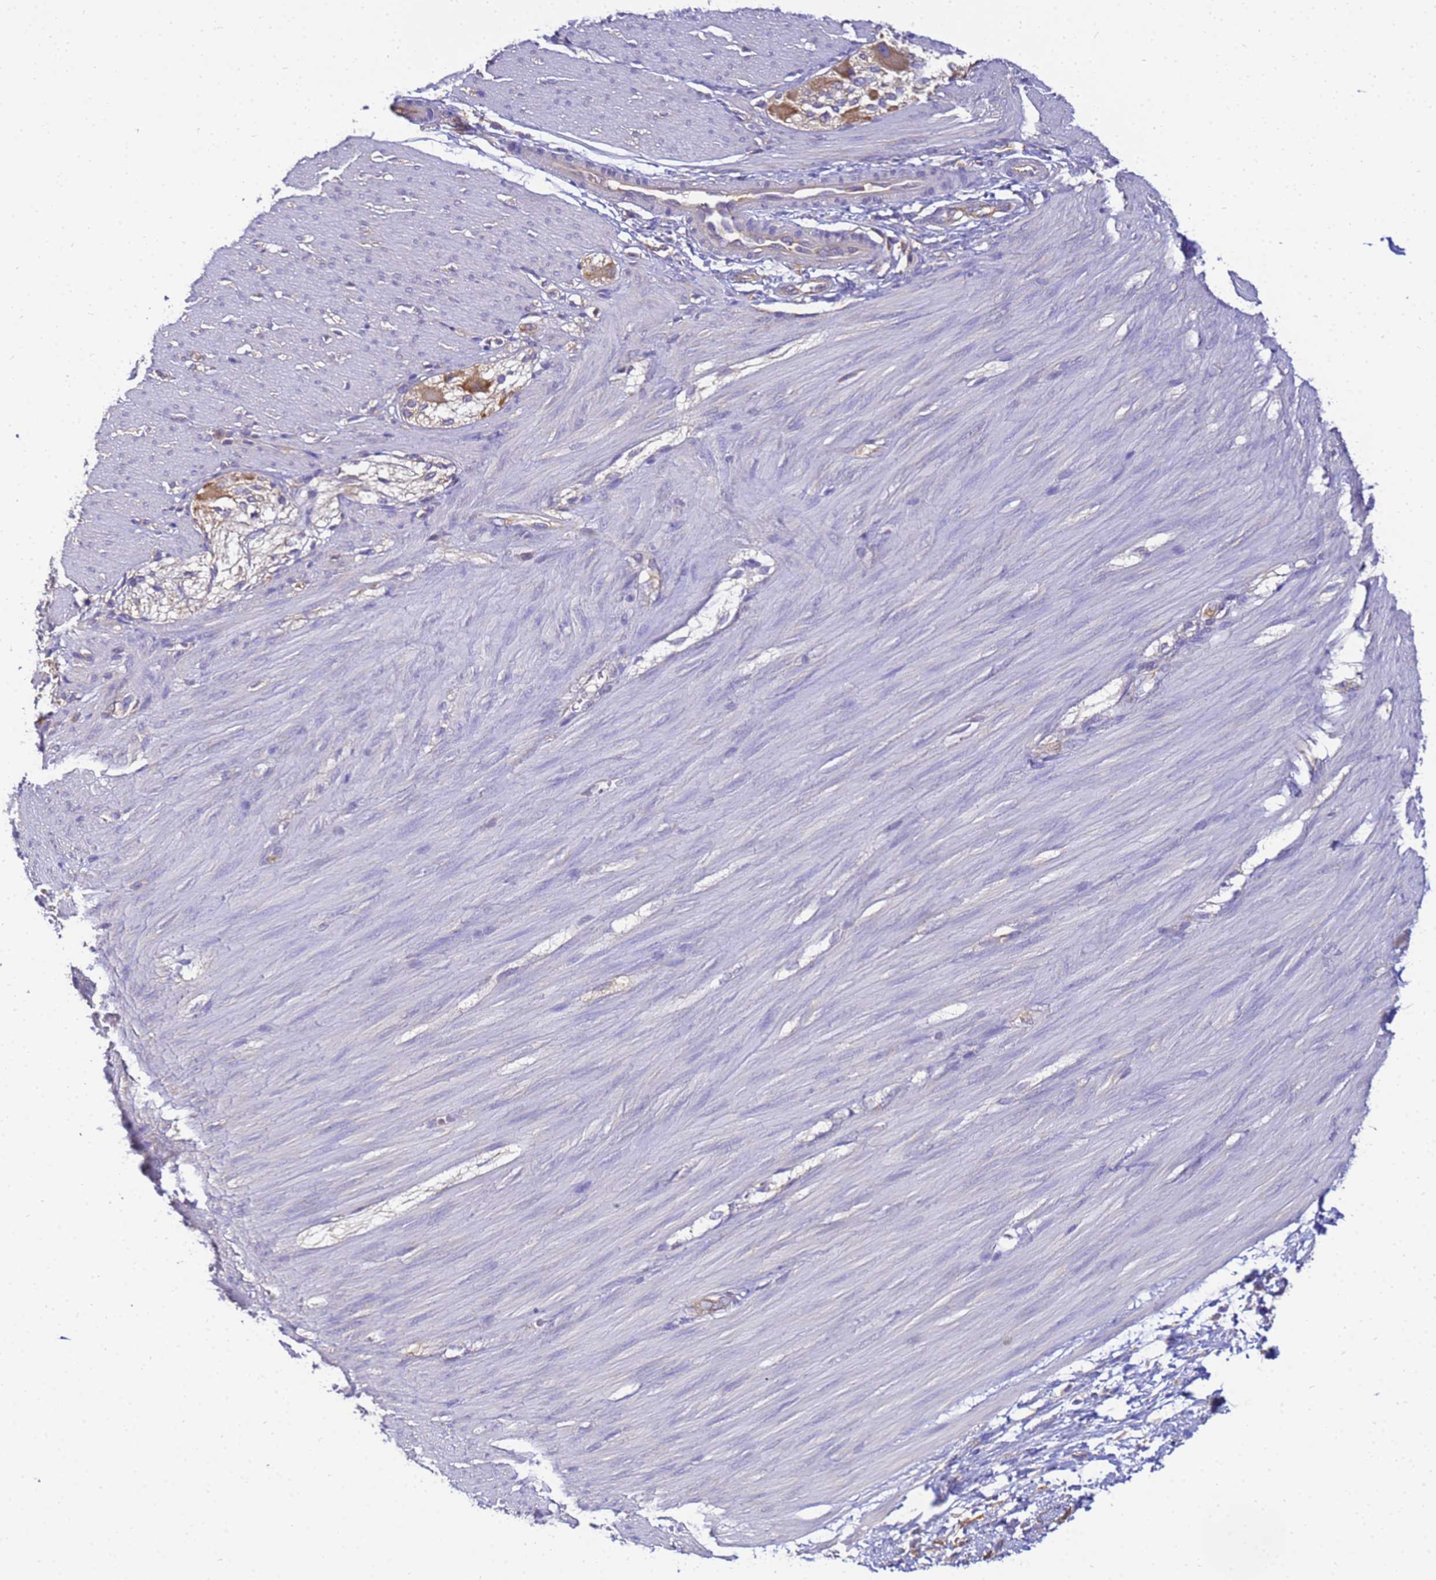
{"staining": {"intensity": "negative", "quantity": "none", "location": "none"}, "tissue": "smooth muscle", "cell_type": "Smooth muscle cells", "image_type": "normal", "snomed": [{"axis": "morphology", "description": "Normal tissue, NOS"}, {"axis": "morphology", "description": "Adenocarcinoma, NOS"}, {"axis": "topography", "description": "Colon"}, {"axis": "topography", "description": "Peripheral nerve tissue"}], "caption": "An image of smooth muscle stained for a protein exhibits no brown staining in smooth muscle cells.", "gene": "NARS1", "patient": {"sex": "male", "age": 14}}